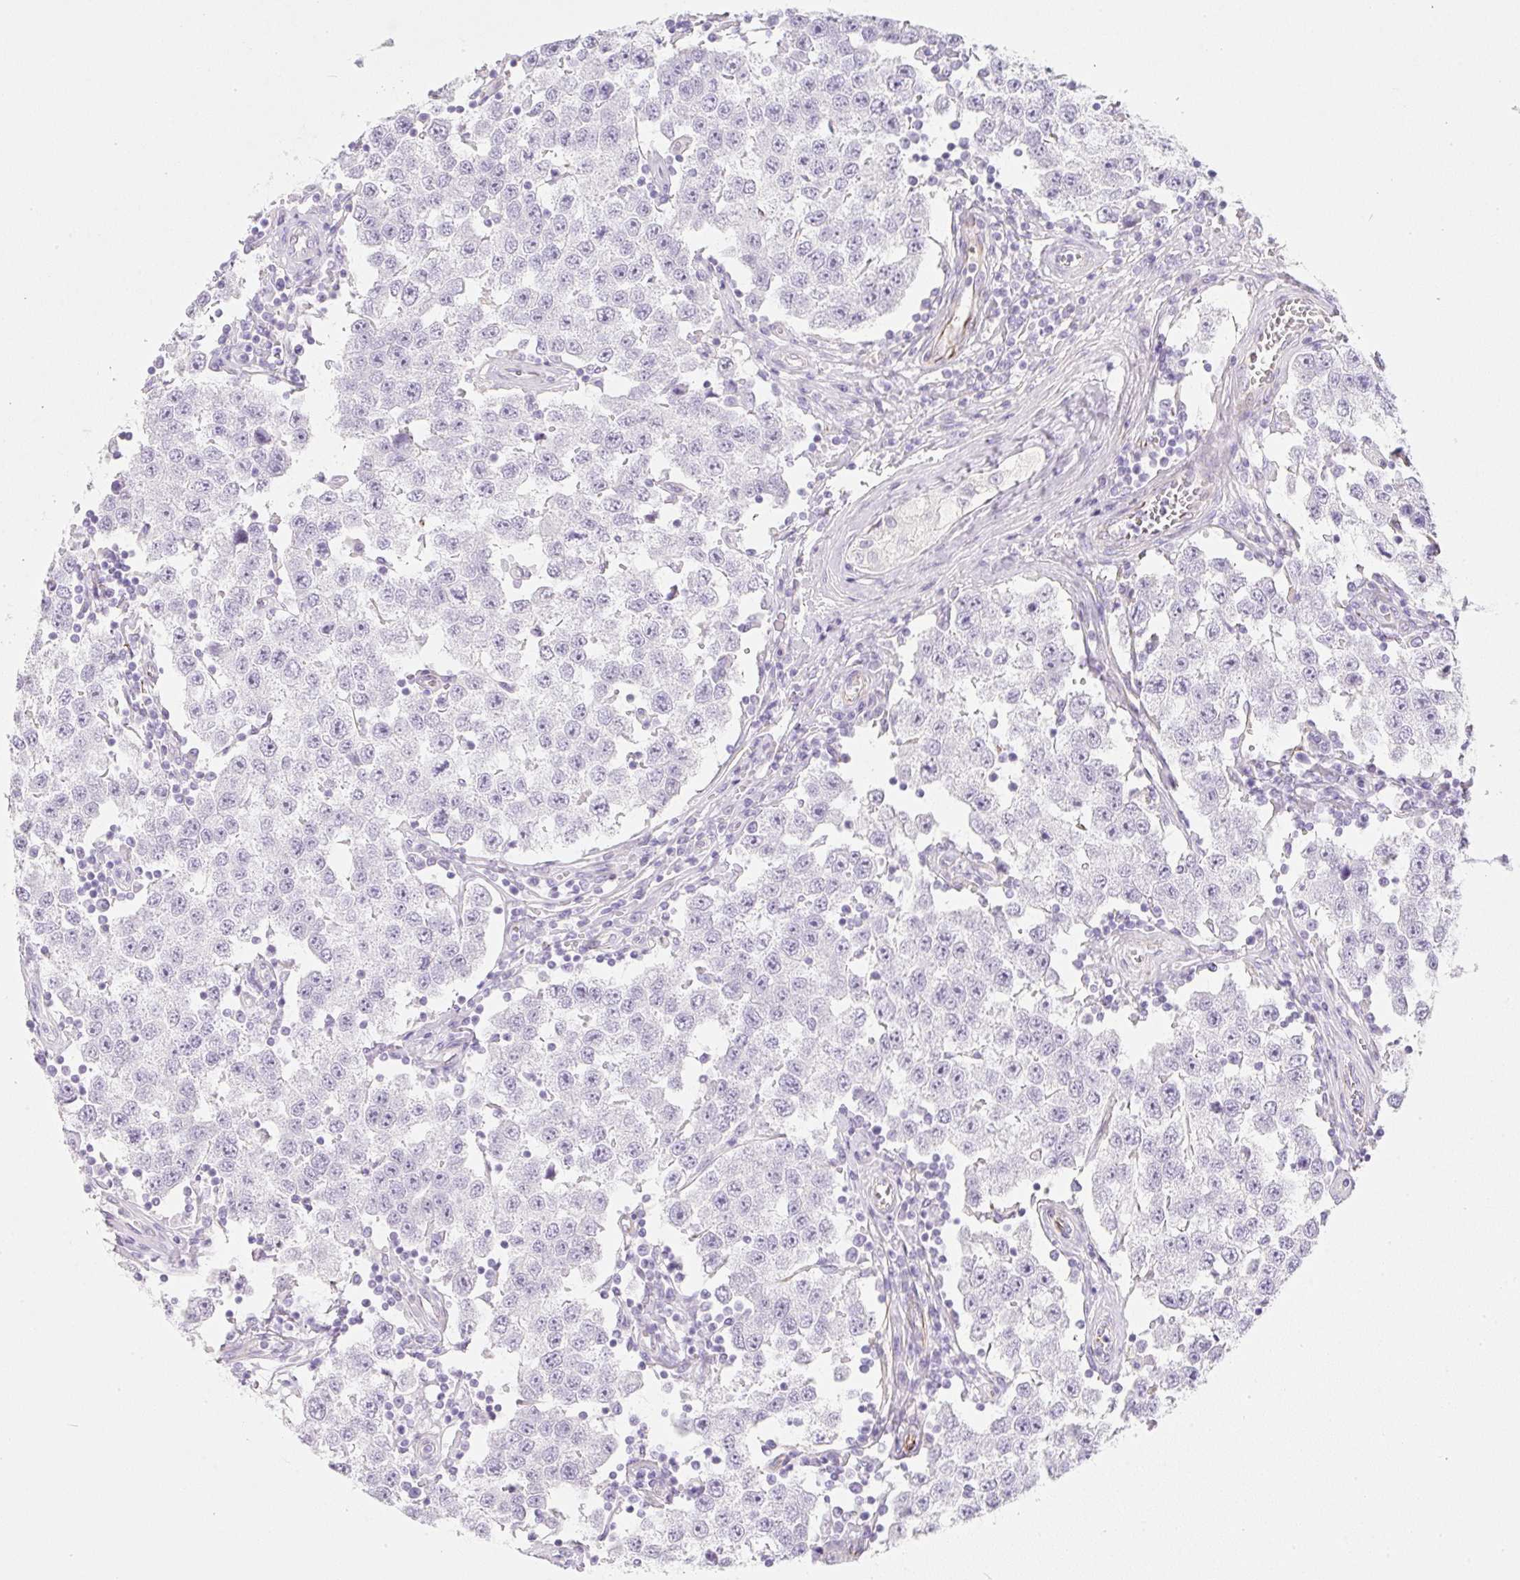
{"staining": {"intensity": "negative", "quantity": "none", "location": "none"}, "tissue": "testis cancer", "cell_type": "Tumor cells", "image_type": "cancer", "snomed": [{"axis": "morphology", "description": "Seminoma, NOS"}, {"axis": "topography", "description": "Testis"}], "caption": "There is no significant positivity in tumor cells of seminoma (testis).", "gene": "ZNF689", "patient": {"sex": "male", "age": 34}}